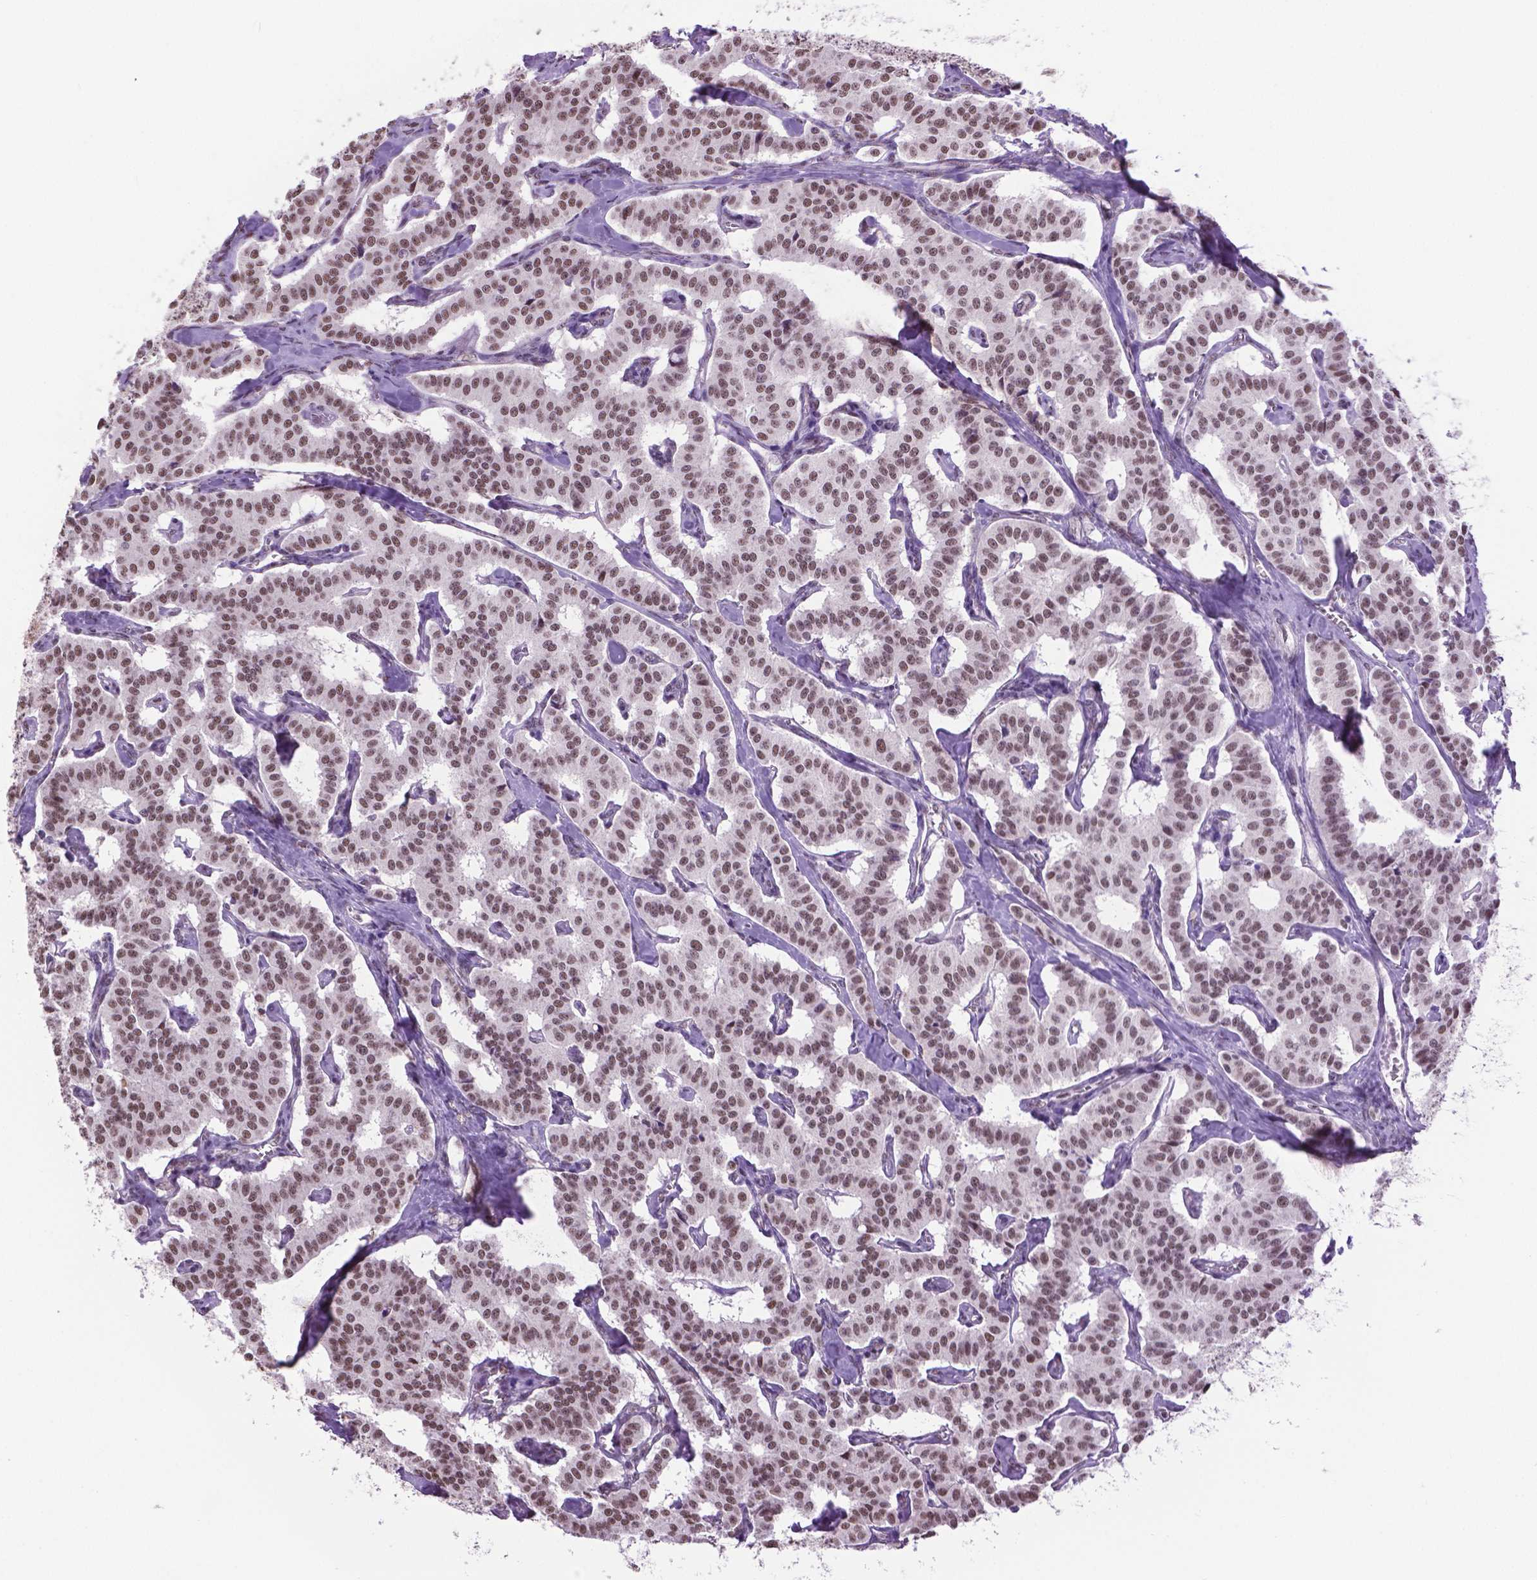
{"staining": {"intensity": "moderate", "quantity": ">75%", "location": "nuclear"}, "tissue": "carcinoid", "cell_type": "Tumor cells", "image_type": "cancer", "snomed": [{"axis": "morphology", "description": "Carcinoid, malignant, NOS"}, {"axis": "topography", "description": "Lung"}], "caption": "Human carcinoid stained with a brown dye shows moderate nuclear positive positivity in approximately >75% of tumor cells.", "gene": "ABI2", "patient": {"sex": "female", "age": 46}}